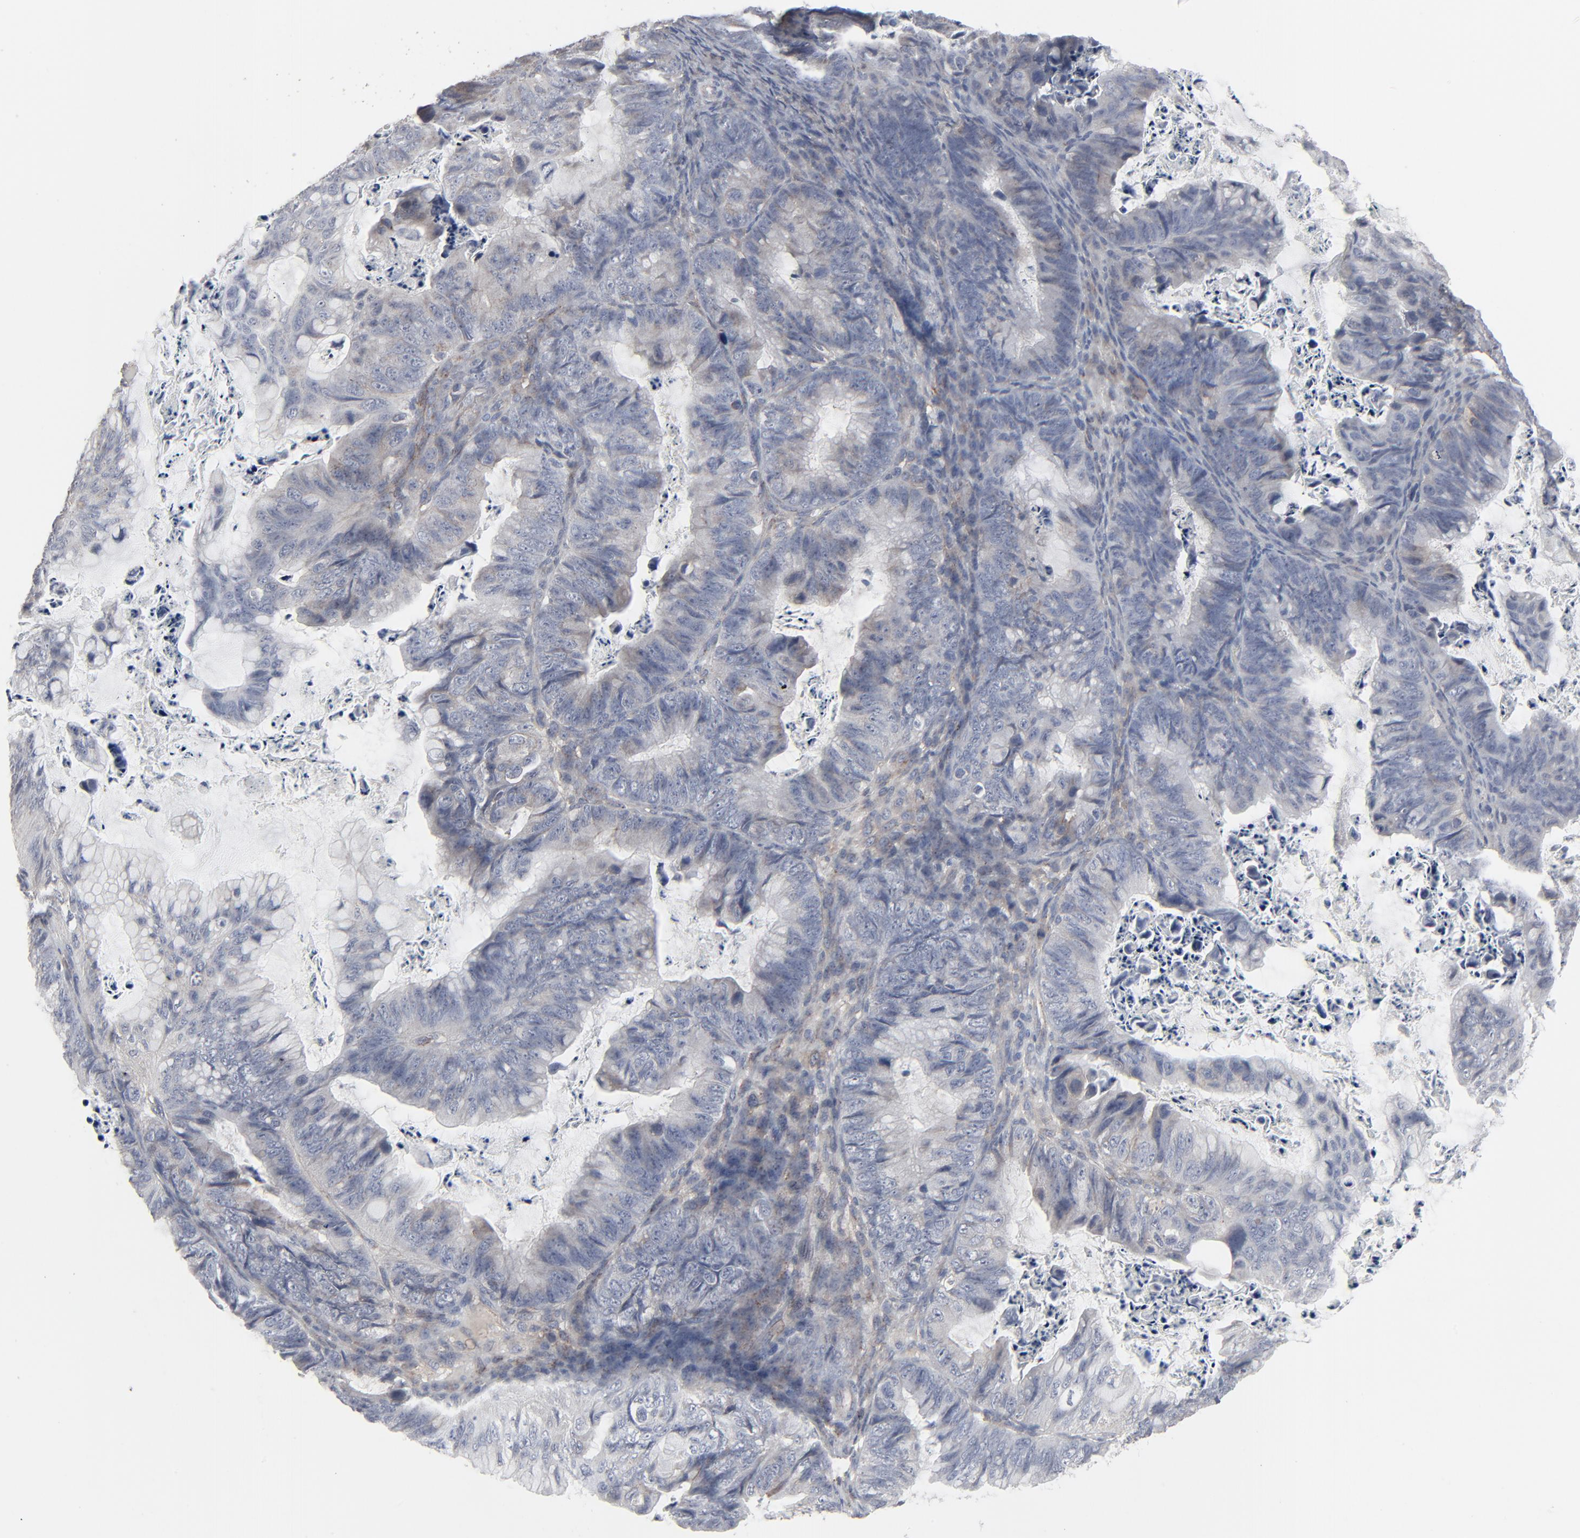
{"staining": {"intensity": "negative", "quantity": "none", "location": "none"}, "tissue": "ovarian cancer", "cell_type": "Tumor cells", "image_type": "cancer", "snomed": [{"axis": "morphology", "description": "Cystadenocarcinoma, mucinous, NOS"}, {"axis": "topography", "description": "Ovary"}], "caption": "Immunohistochemical staining of mucinous cystadenocarcinoma (ovarian) reveals no significant positivity in tumor cells.", "gene": "JAM3", "patient": {"sex": "female", "age": 36}}